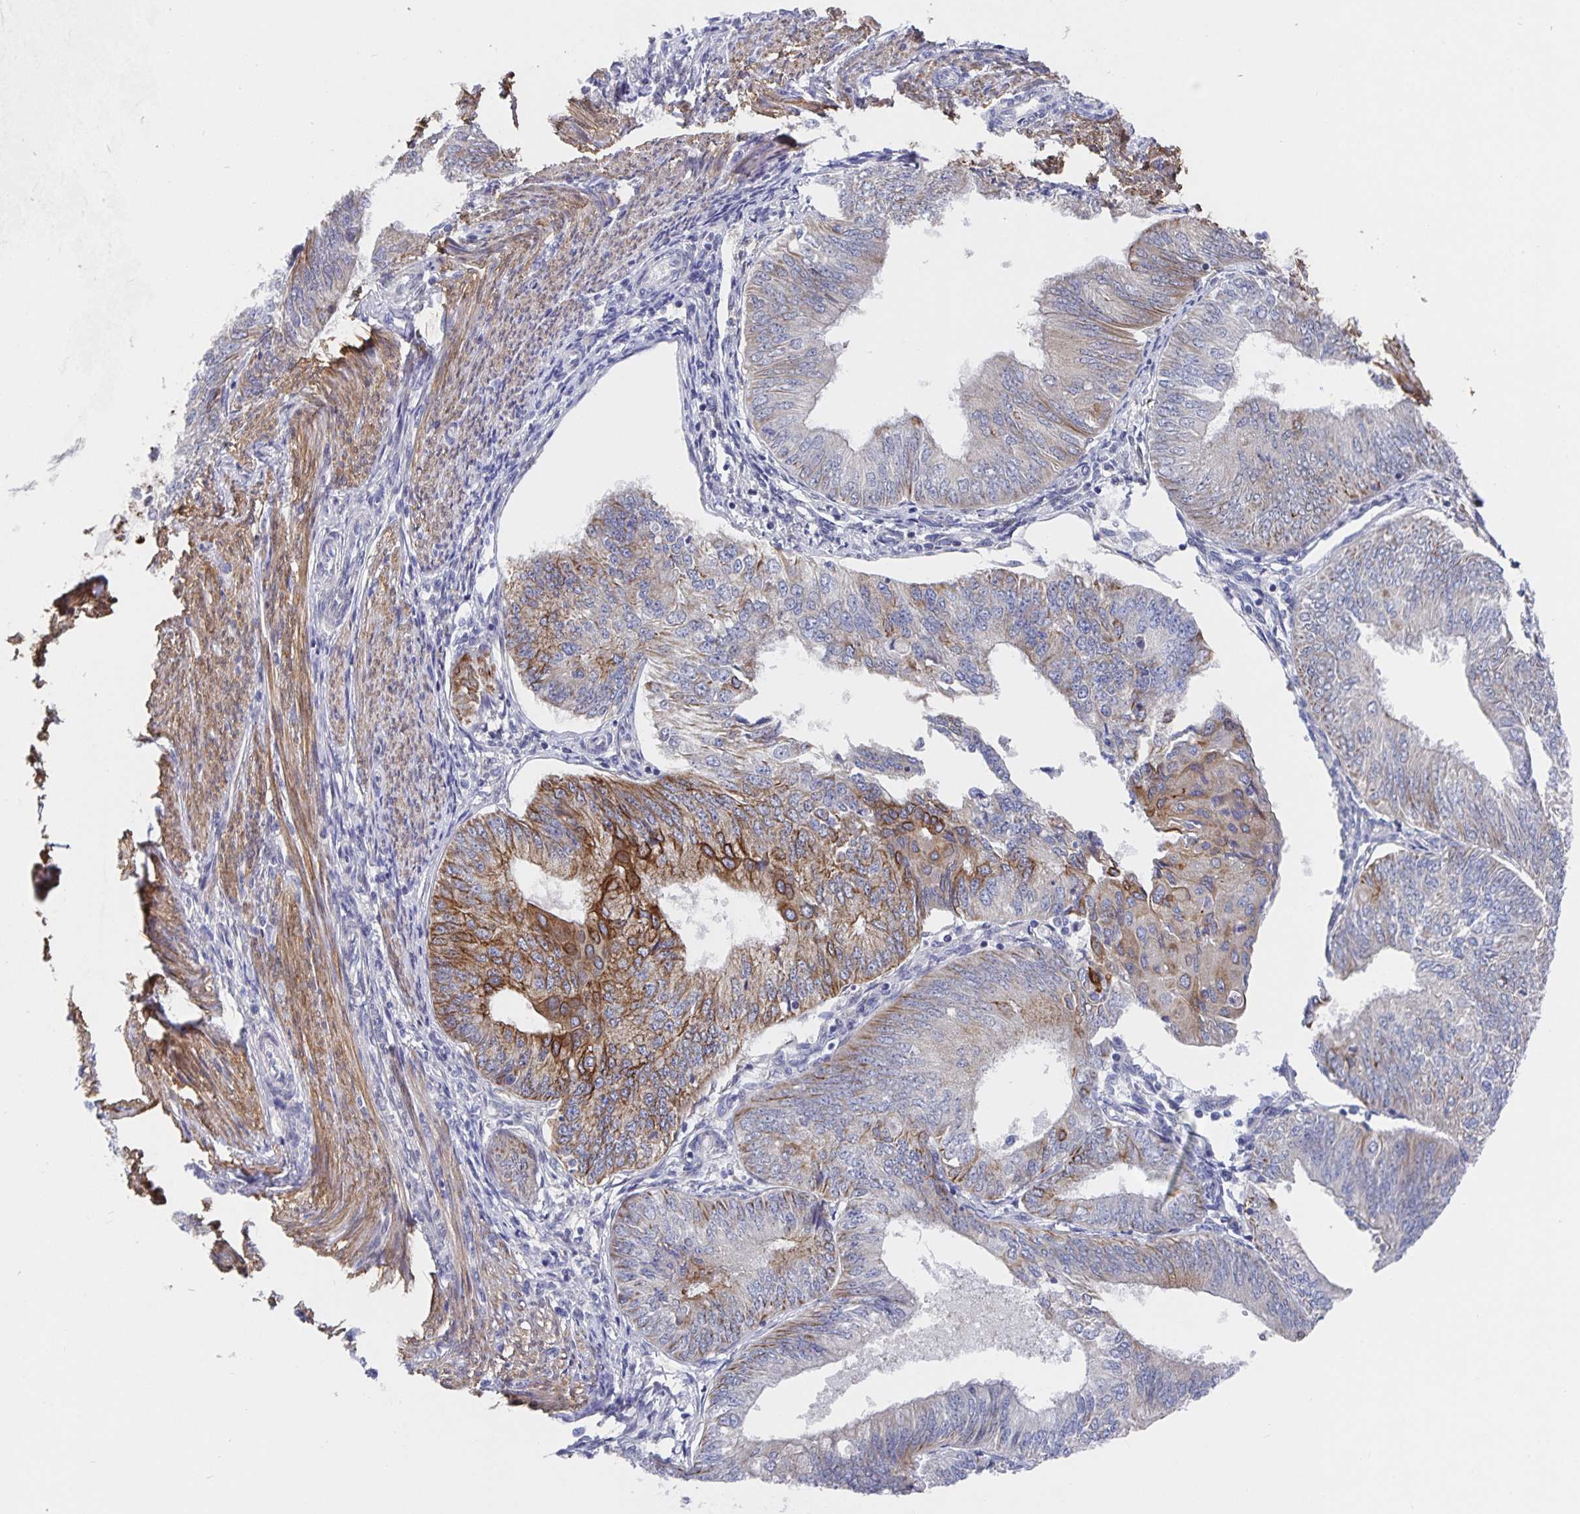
{"staining": {"intensity": "strong", "quantity": "<25%", "location": "cytoplasmic/membranous"}, "tissue": "endometrial cancer", "cell_type": "Tumor cells", "image_type": "cancer", "snomed": [{"axis": "morphology", "description": "Adenocarcinoma, NOS"}, {"axis": "topography", "description": "Endometrium"}], "caption": "Immunohistochemistry (IHC) photomicrograph of human endometrial cancer stained for a protein (brown), which demonstrates medium levels of strong cytoplasmic/membranous expression in approximately <25% of tumor cells.", "gene": "ZIK1", "patient": {"sex": "female", "age": 58}}